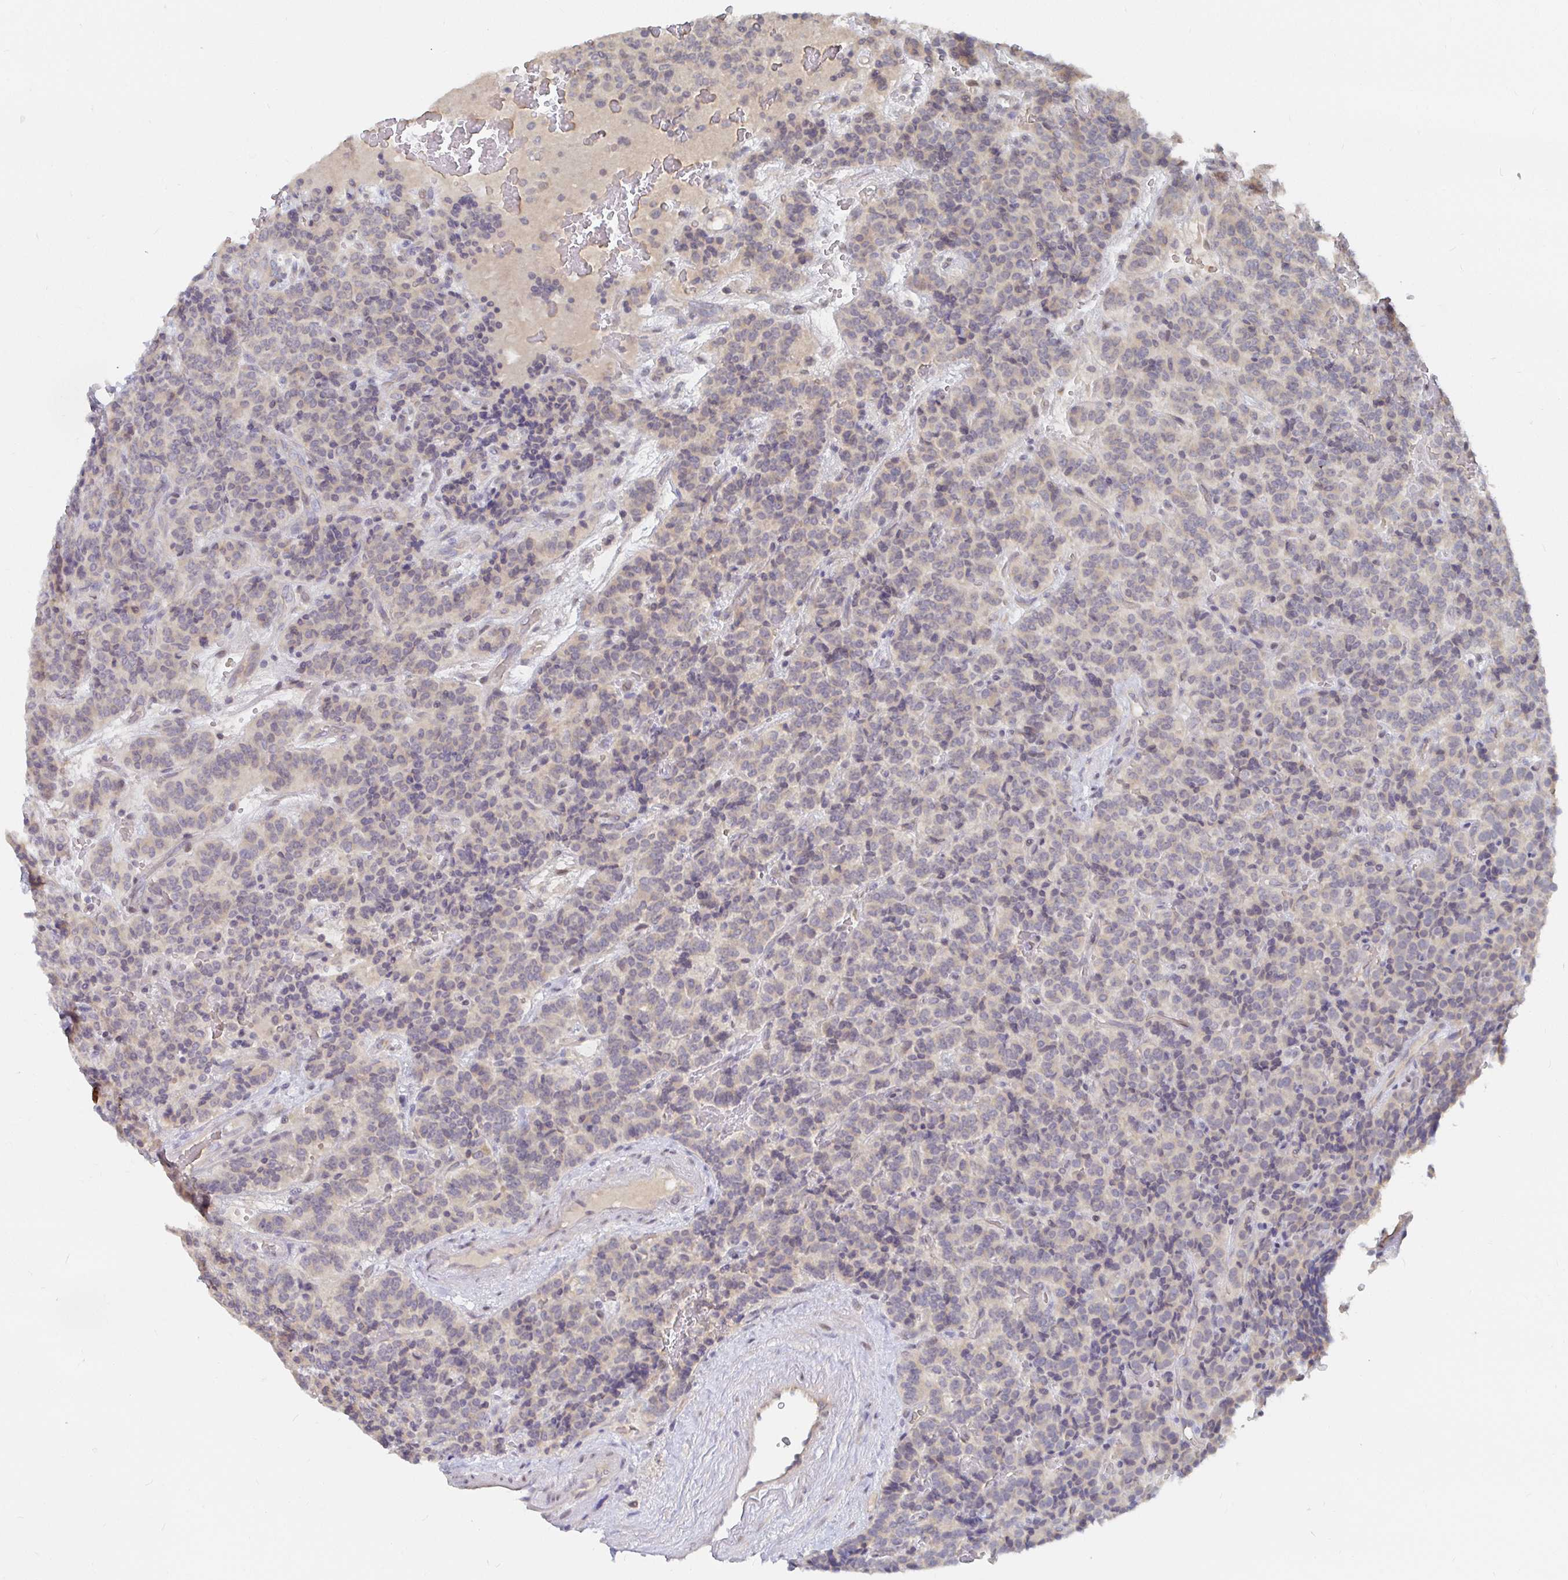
{"staining": {"intensity": "negative", "quantity": "none", "location": "none"}, "tissue": "carcinoid", "cell_type": "Tumor cells", "image_type": "cancer", "snomed": [{"axis": "morphology", "description": "Carcinoid, malignant, NOS"}, {"axis": "topography", "description": "Pancreas"}], "caption": "Immunohistochemical staining of human carcinoid displays no significant positivity in tumor cells. (IHC, brightfield microscopy, high magnification).", "gene": "MEIS1", "patient": {"sex": "male", "age": 36}}